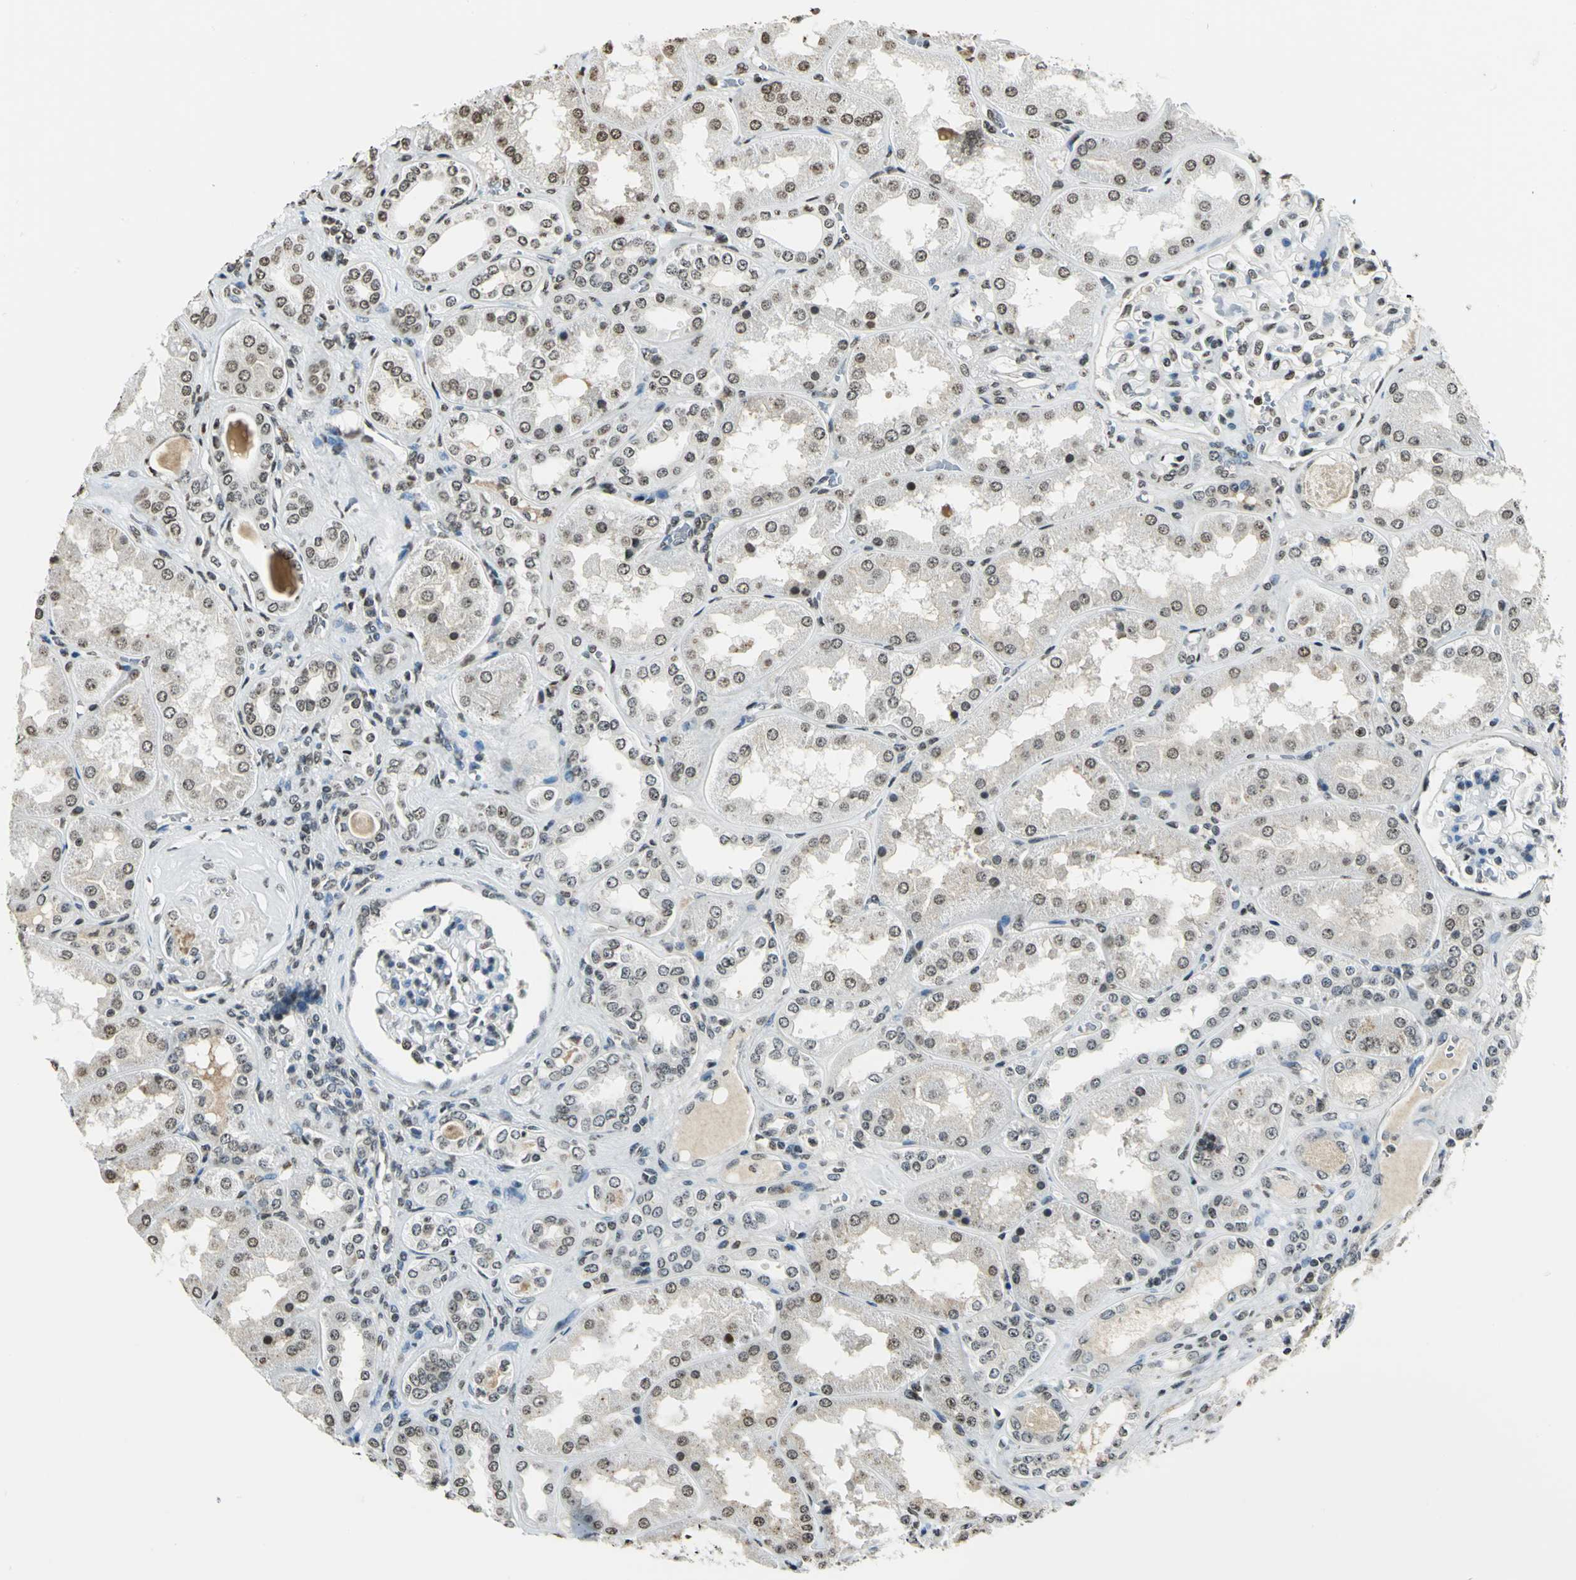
{"staining": {"intensity": "moderate", "quantity": ">75%", "location": "nuclear"}, "tissue": "kidney", "cell_type": "Cells in glomeruli", "image_type": "normal", "snomed": [{"axis": "morphology", "description": "Normal tissue, NOS"}, {"axis": "topography", "description": "Kidney"}], "caption": "An immunohistochemistry image of benign tissue is shown. Protein staining in brown labels moderate nuclear positivity in kidney within cells in glomeruli.", "gene": "MCM4", "patient": {"sex": "female", "age": 56}}